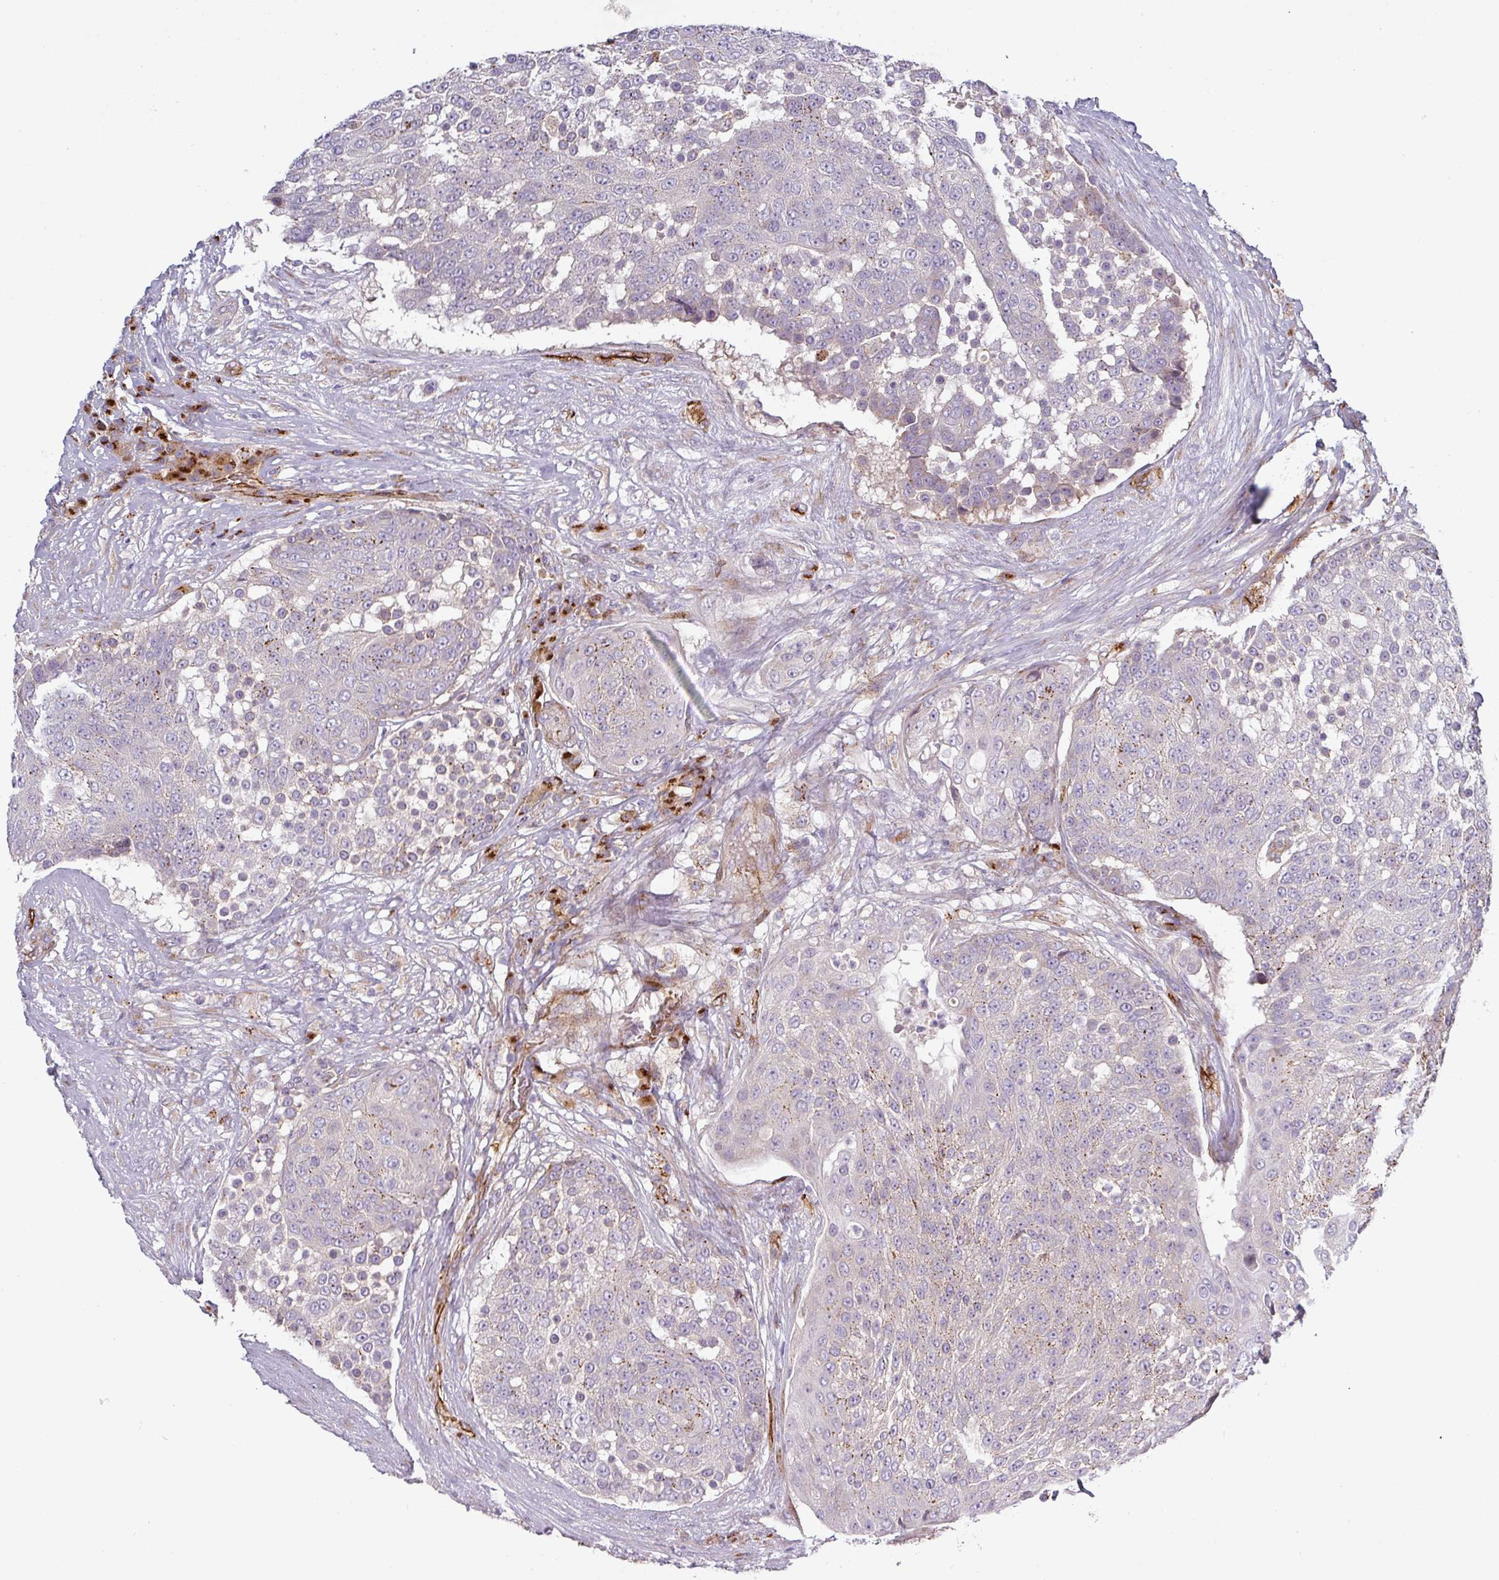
{"staining": {"intensity": "weak", "quantity": "25%-75%", "location": "cytoplasmic/membranous"}, "tissue": "urothelial cancer", "cell_type": "Tumor cells", "image_type": "cancer", "snomed": [{"axis": "morphology", "description": "Urothelial carcinoma, High grade"}, {"axis": "topography", "description": "Urinary bladder"}], "caption": "IHC of human urothelial cancer exhibits low levels of weak cytoplasmic/membranous staining in about 25%-75% of tumor cells.", "gene": "PRODH2", "patient": {"sex": "female", "age": 63}}